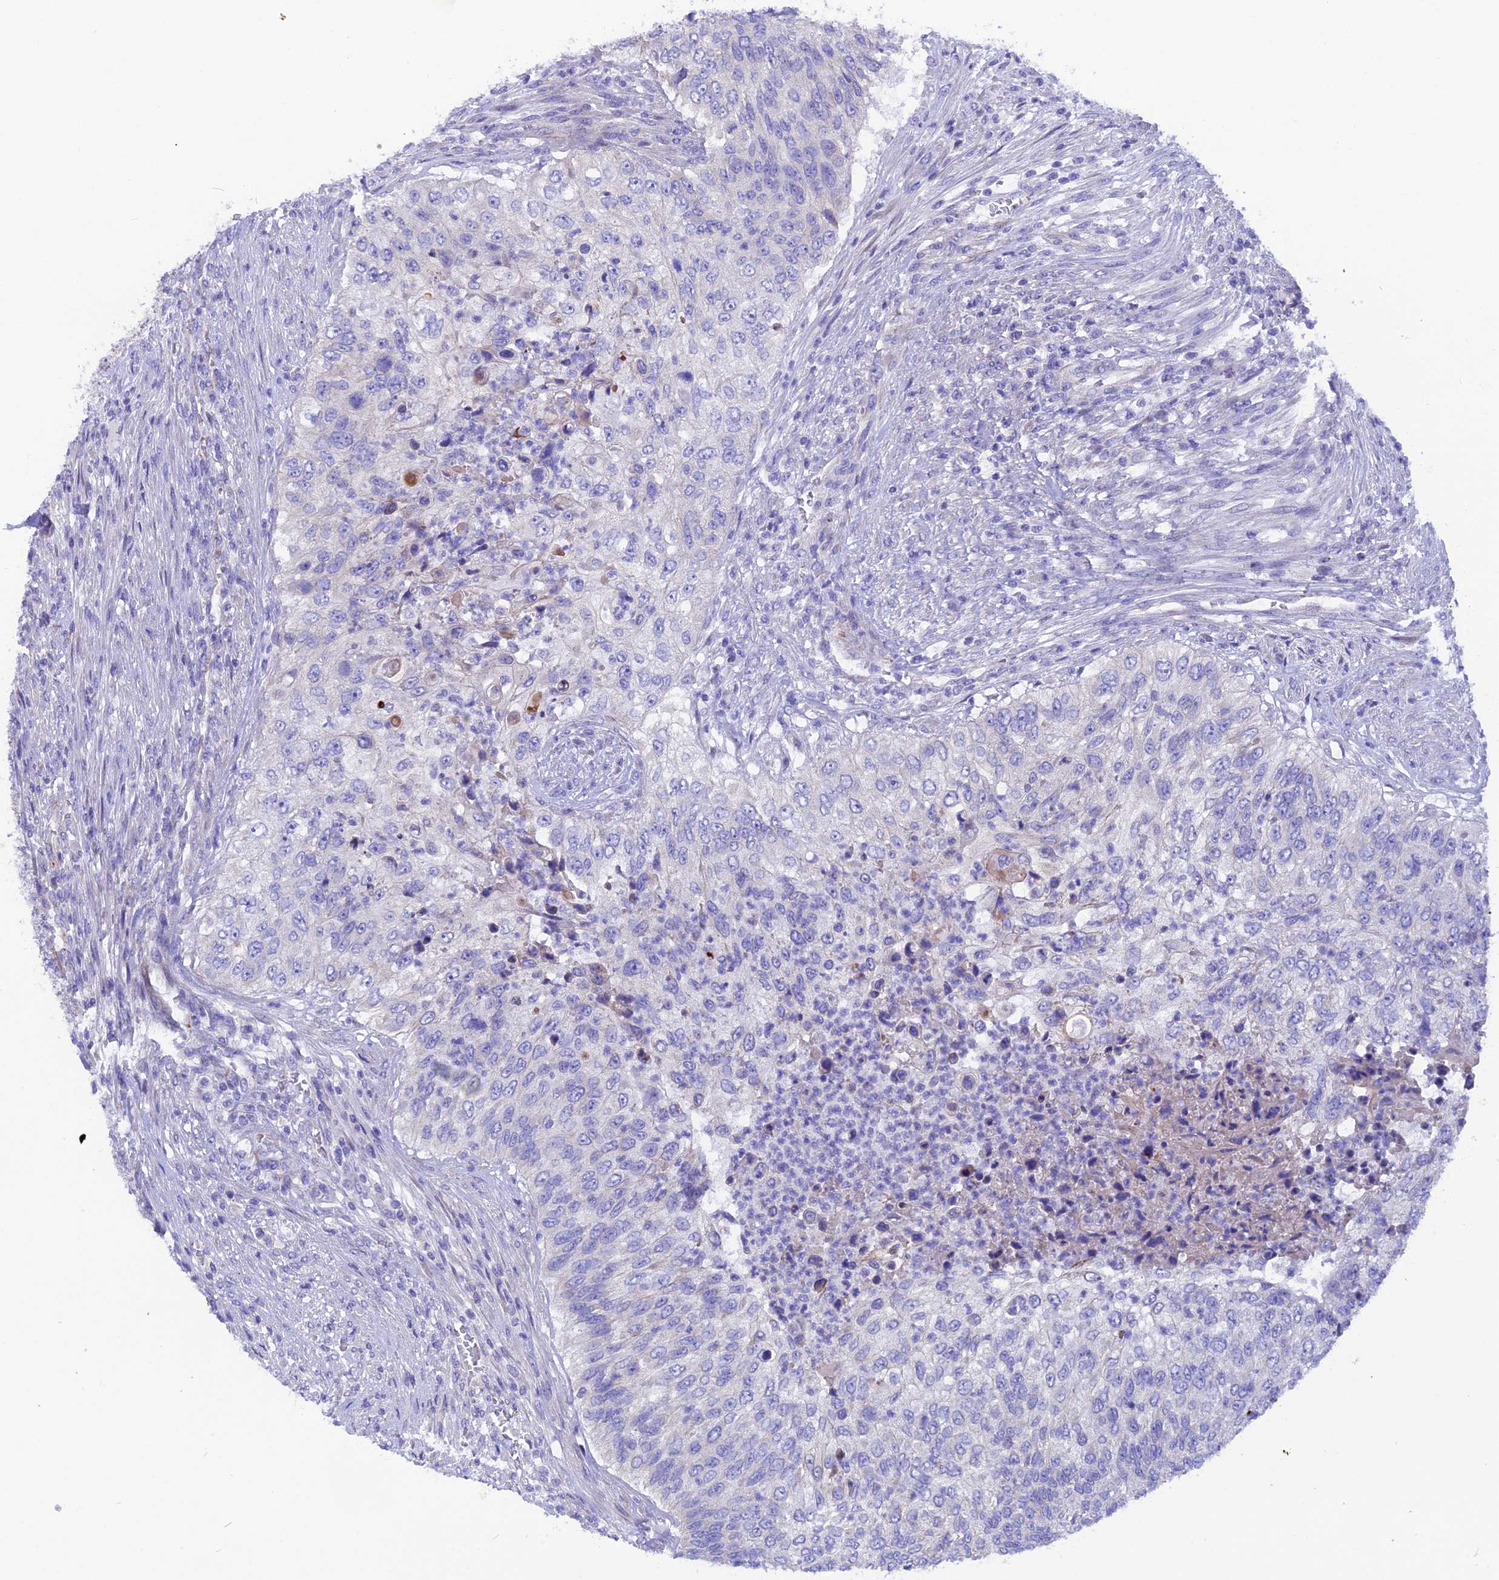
{"staining": {"intensity": "negative", "quantity": "none", "location": "none"}, "tissue": "urothelial cancer", "cell_type": "Tumor cells", "image_type": "cancer", "snomed": [{"axis": "morphology", "description": "Urothelial carcinoma, High grade"}, {"axis": "topography", "description": "Urinary bladder"}], "caption": "Tumor cells are negative for protein expression in human urothelial carcinoma (high-grade). (DAB (3,3'-diaminobenzidine) immunohistochemistry (IHC) visualized using brightfield microscopy, high magnification).", "gene": "TMEM138", "patient": {"sex": "female", "age": 60}}